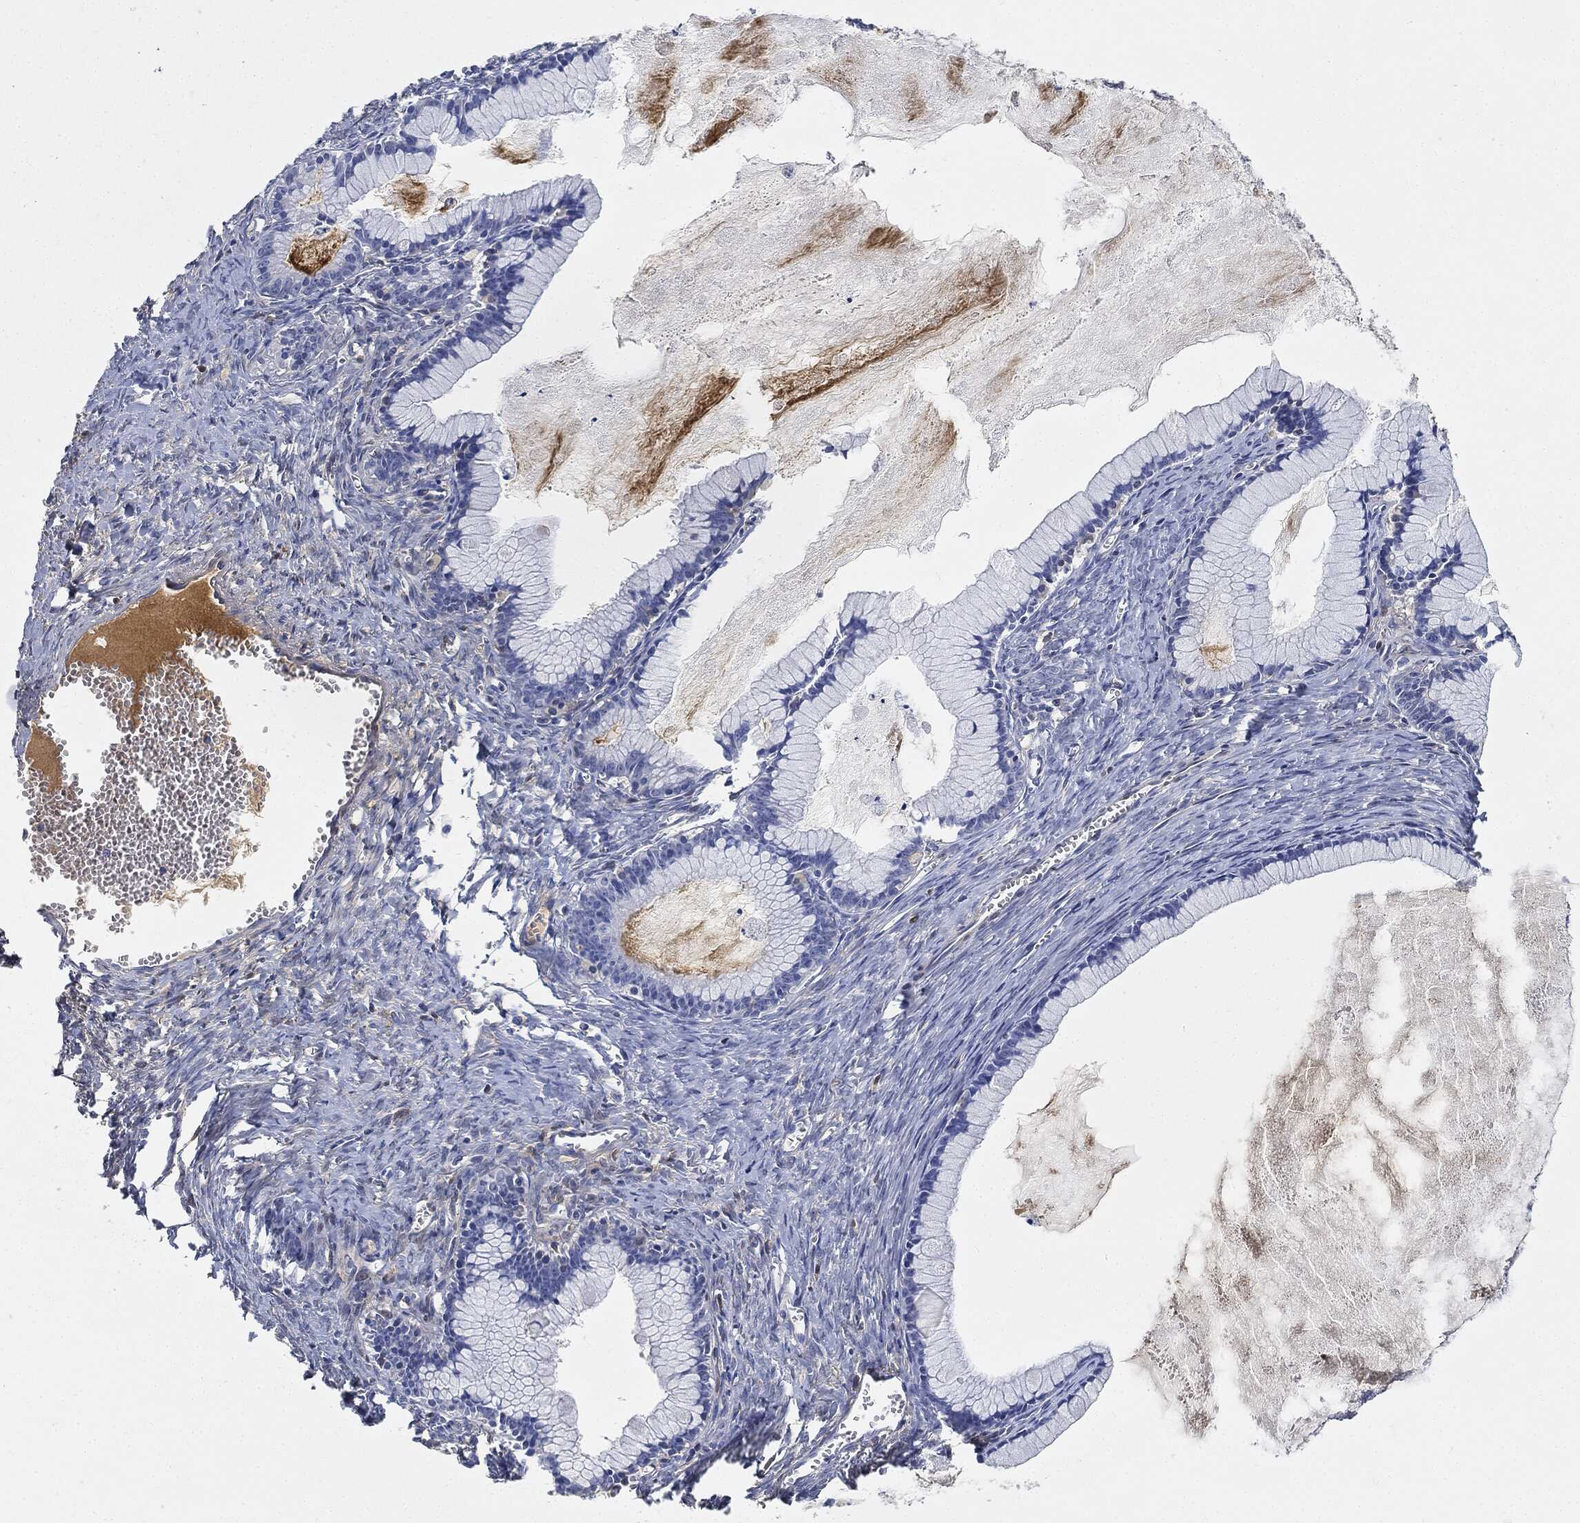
{"staining": {"intensity": "negative", "quantity": "none", "location": "none"}, "tissue": "ovarian cancer", "cell_type": "Tumor cells", "image_type": "cancer", "snomed": [{"axis": "morphology", "description": "Cystadenocarcinoma, mucinous, NOS"}, {"axis": "topography", "description": "Ovary"}], "caption": "Immunohistochemistry photomicrograph of neoplastic tissue: human ovarian cancer stained with DAB demonstrates no significant protein expression in tumor cells.", "gene": "IGLV6-57", "patient": {"sex": "female", "age": 41}}